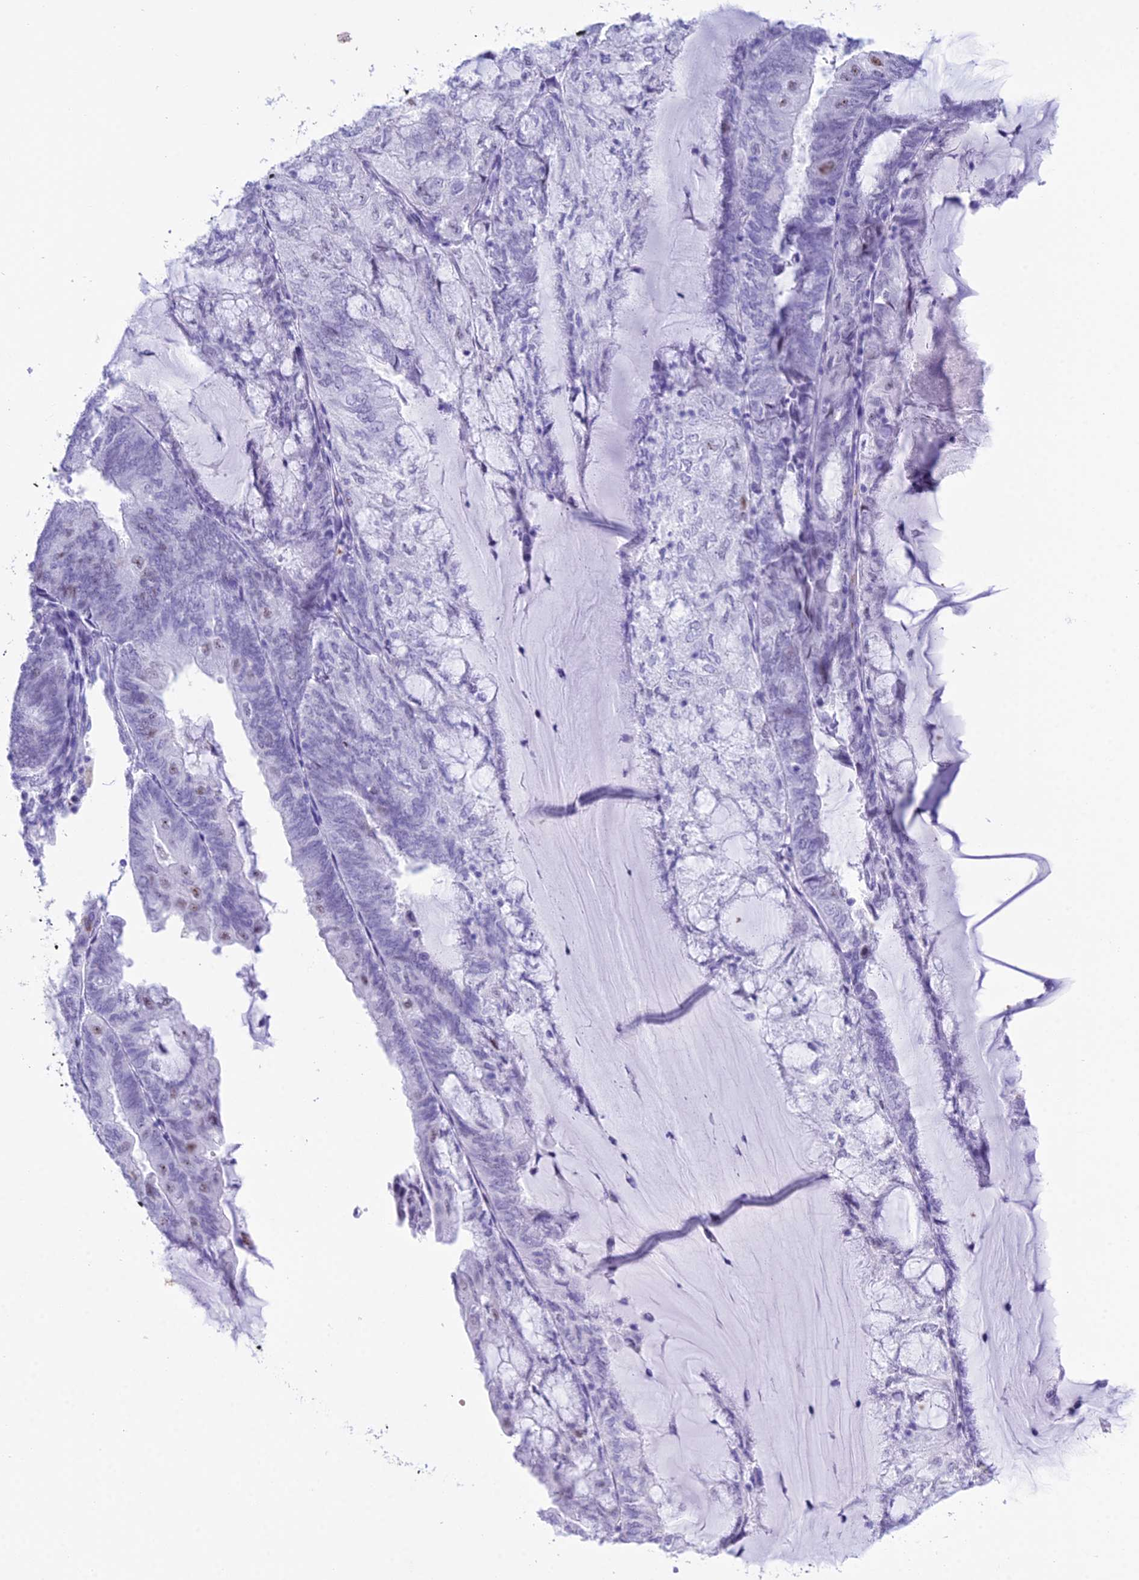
{"staining": {"intensity": "weak", "quantity": "<25%", "location": "nuclear"}, "tissue": "endometrial cancer", "cell_type": "Tumor cells", "image_type": "cancer", "snomed": [{"axis": "morphology", "description": "Adenocarcinoma, NOS"}, {"axis": "topography", "description": "Endometrium"}], "caption": "A histopathology image of adenocarcinoma (endometrial) stained for a protein shows no brown staining in tumor cells.", "gene": "RNPS1", "patient": {"sex": "female", "age": 81}}